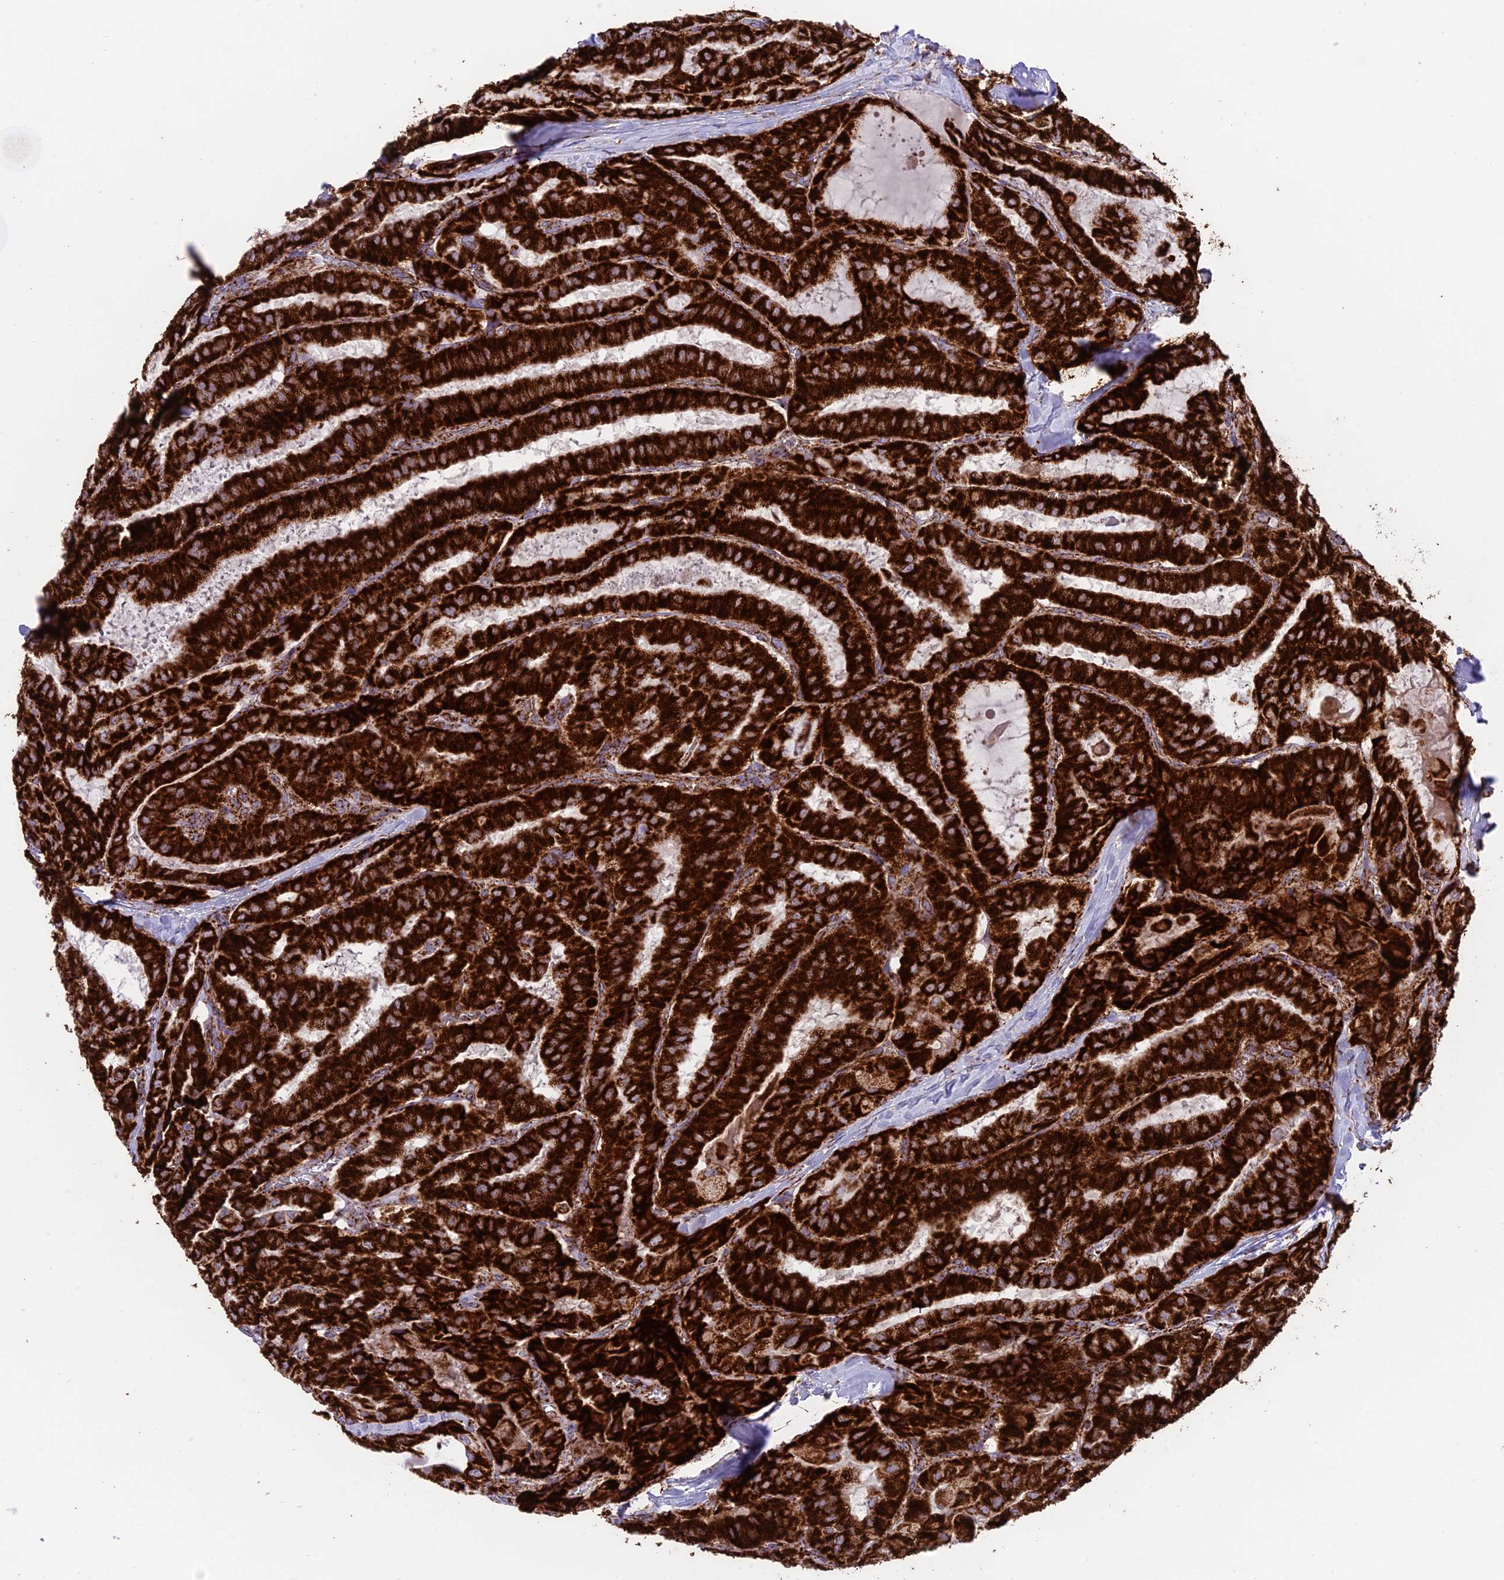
{"staining": {"intensity": "strong", "quantity": ">75%", "location": "cytoplasmic/membranous"}, "tissue": "thyroid cancer", "cell_type": "Tumor cells", "image_type": "cancer", "snomed": [{"axis": "morphology", "description": "Normal tissue, NOS"}, {"axis": "morphology", "description": "Papillary adenocarcinoma, NOS"}, {"axis": "topography", "description": "Thyroid gland"}], "caption": "Immunohistochemical staining of human papillary adenocarcinoma (thyroid) demonstrates strong cytoplasmic/membranous protein positivity in about >75% of tumor cells.", "gene": "CHCHD3", "patient": {"sex": "female", "age": 59}}